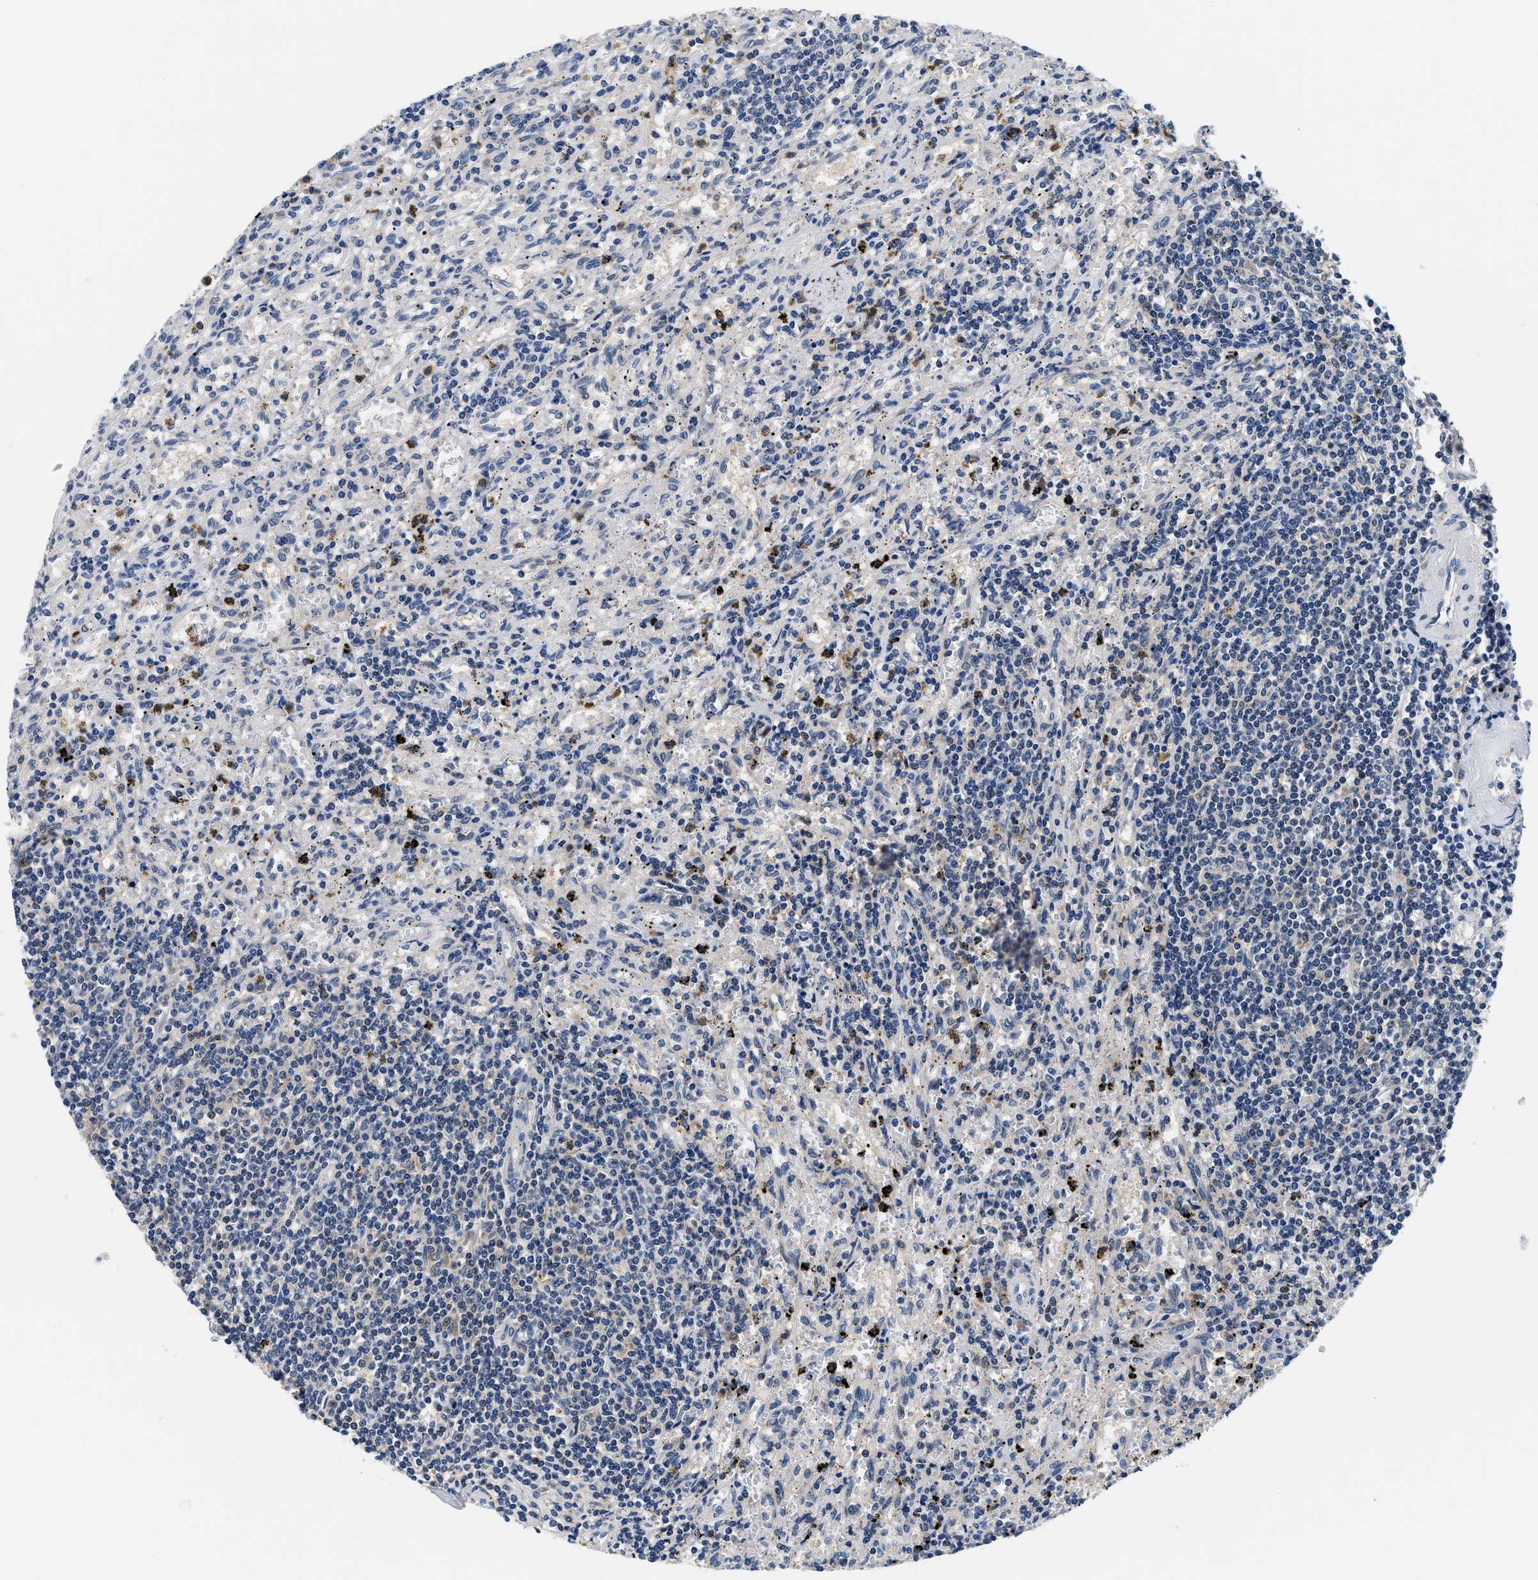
{"staining": {"intensity": "negative", "quantity": "none", "location": "none"}, "tissue": "lymphoma", "cell_type": "Tumor cells", "image_type": "cancer", "snomed": [{"axis": "morphology", "description": "Malignant lymphoma, non-Hodgkin's type, Low grade"}, {"axis": "topography", "description": "Spleen"}], "caption": "This is an IHC histopathology image of lymphoma. There is no positivity in tumor cells.", "gene": "PHPT1", "patient": {"sex": "male", "age": 76}}